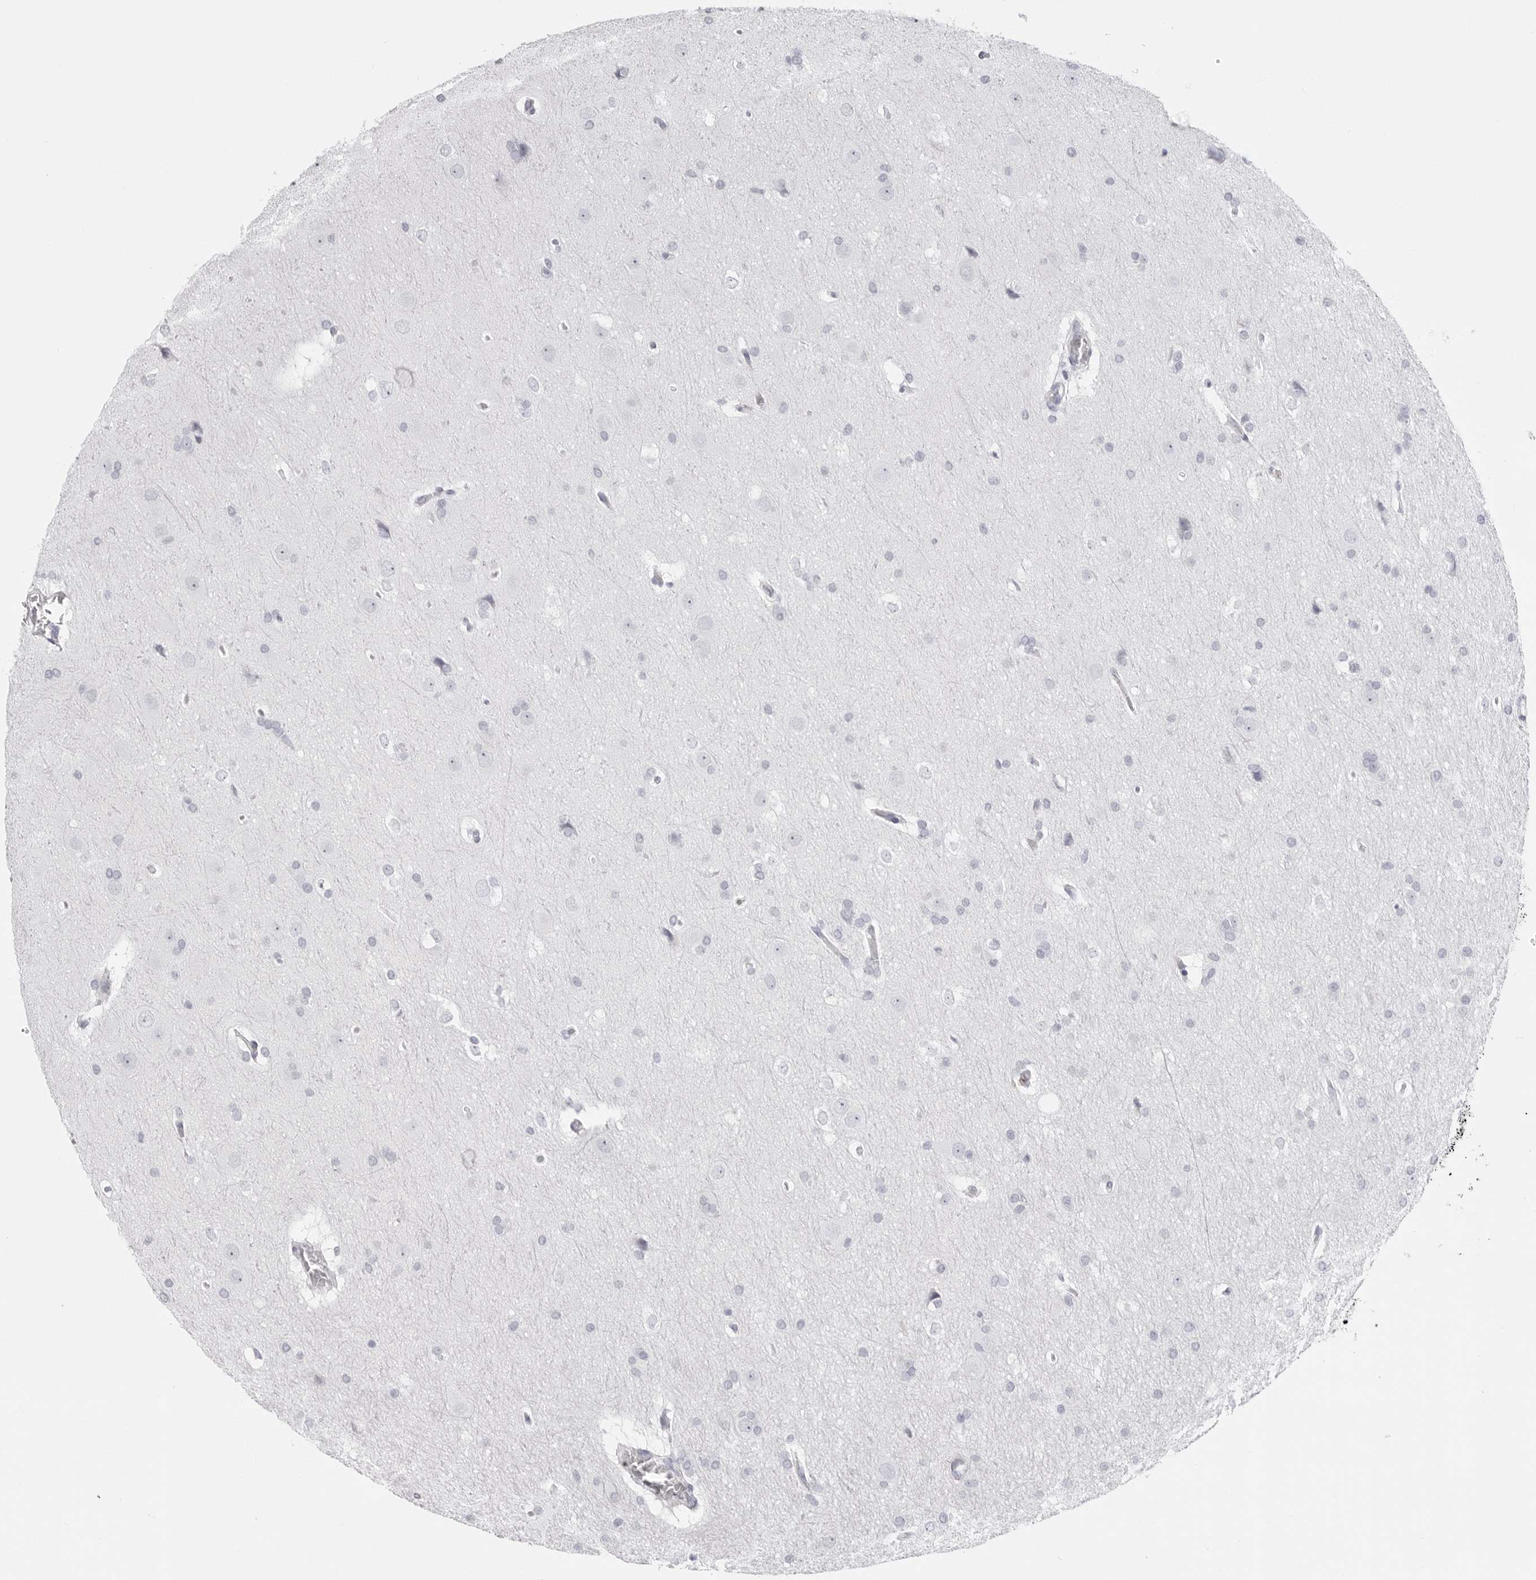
{"staining": {"intensity": "negative", "quantity": "none", "location": "none"}, "tissue": "glioma", "cell_type": "Tumor cells", "image_type": "cancer", "snomed": [{"axis": "morphology", "description": "Glioma, malignant, Low grade"}, {"axis": "topography", "description": "Brain"}], "caption": "Malignant glioma (low-grade) was stained to show a protein in brown. There is no significant staining in tumor cells.", "gene": "TSSK1B", "patient": {"sex": "female", "age": 37}}